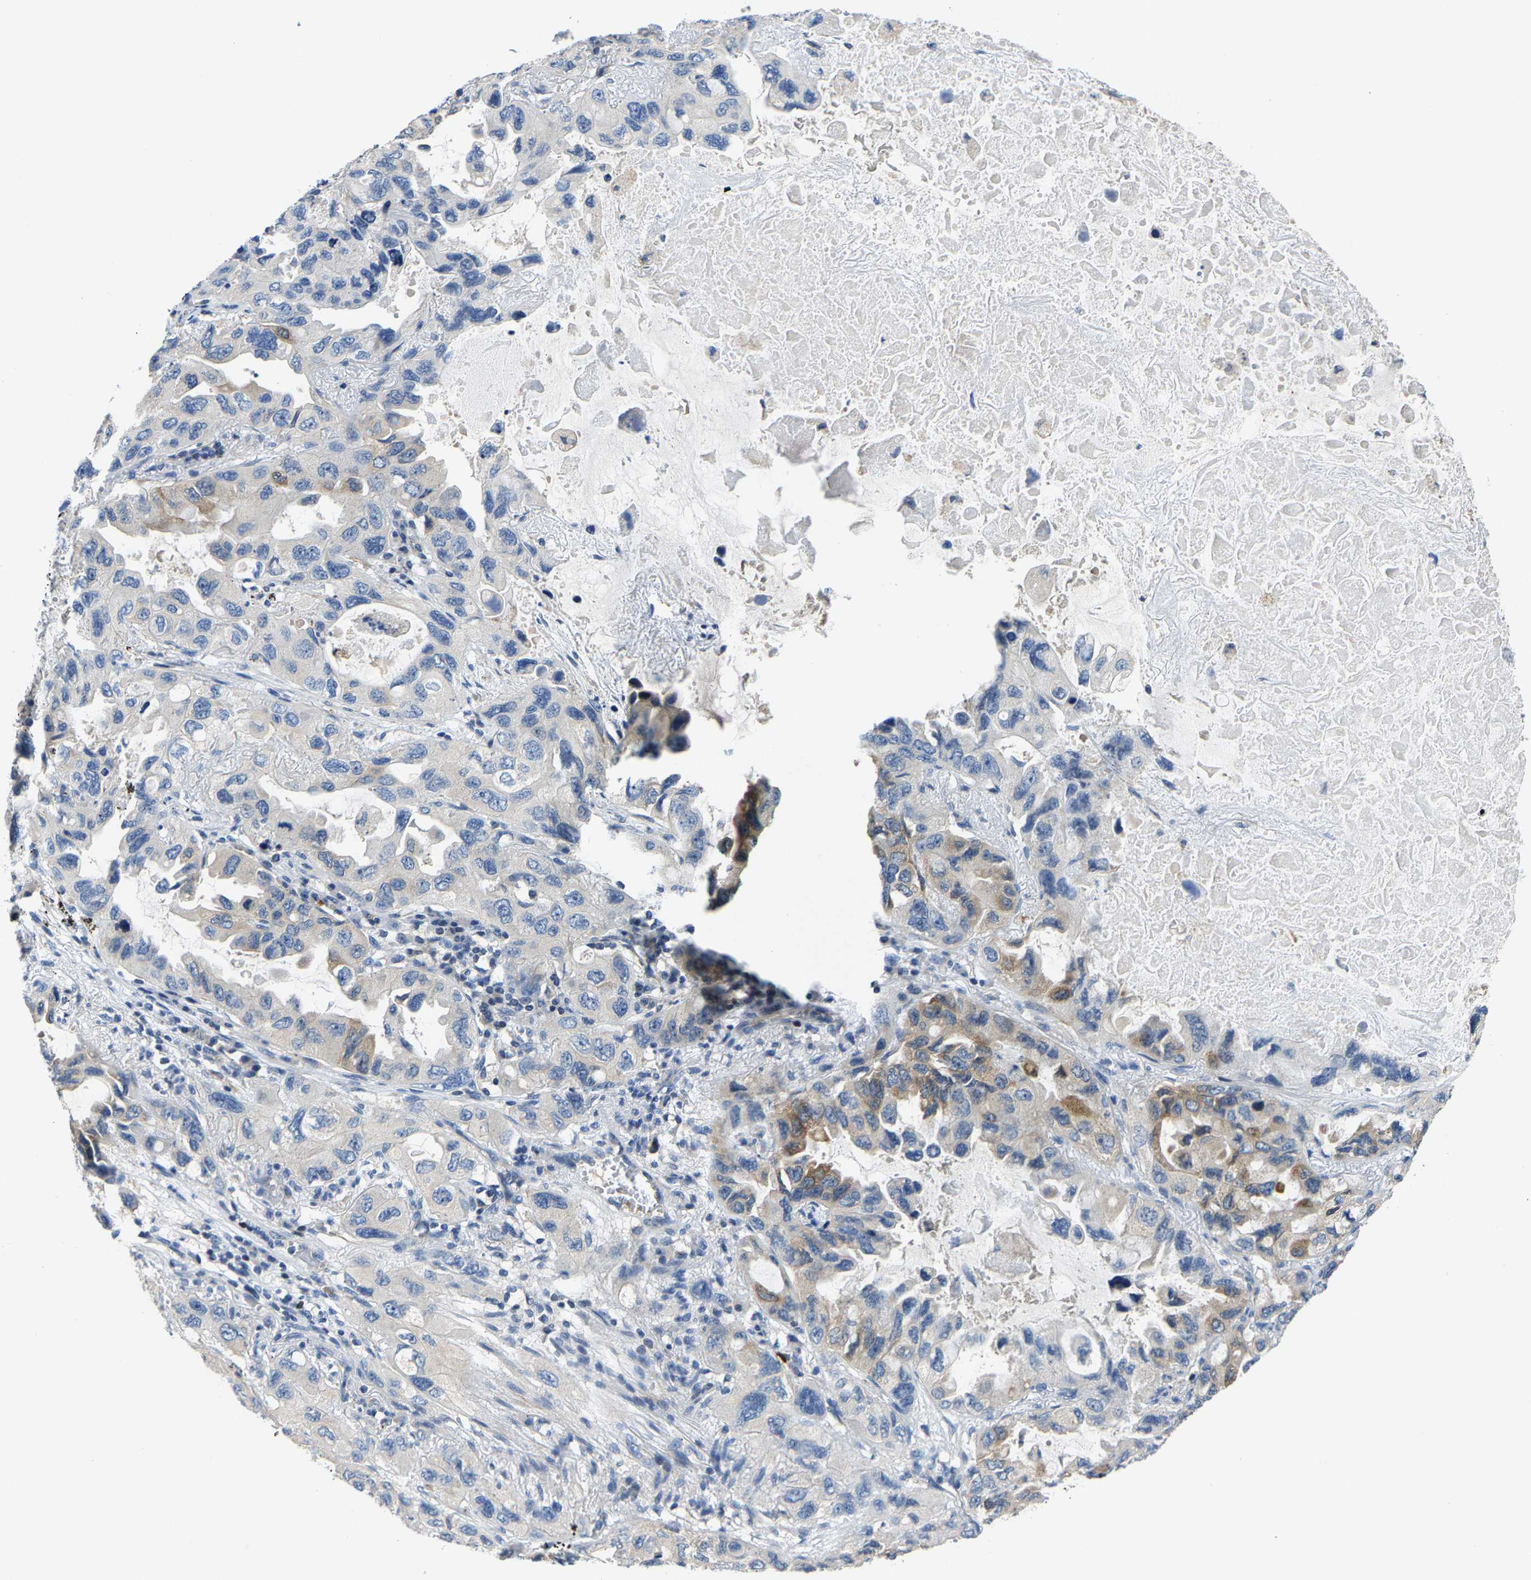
{"staining": {"intensity": "moderate", "quantity": "<25%", "location": "cytoplasmic/membranous"}, "tissue": "lung cancer", "cell_type": "Tumor cells", "image_type": "cancer", "snomed": [{"axis": "morphology", "description": "Squamous cell carcinoma, NOS"}, {"axis": "topography", "description": "Lung"}], "caption": "Immunohistochemical staining of human lung squamous cell carcinoma reveals low levels of moderate cytoplasmic/membranous protein positivity in about <25% of tumor cells.", "gene": "AGBL3", "patient": {"sex": "female", "age": 73}}